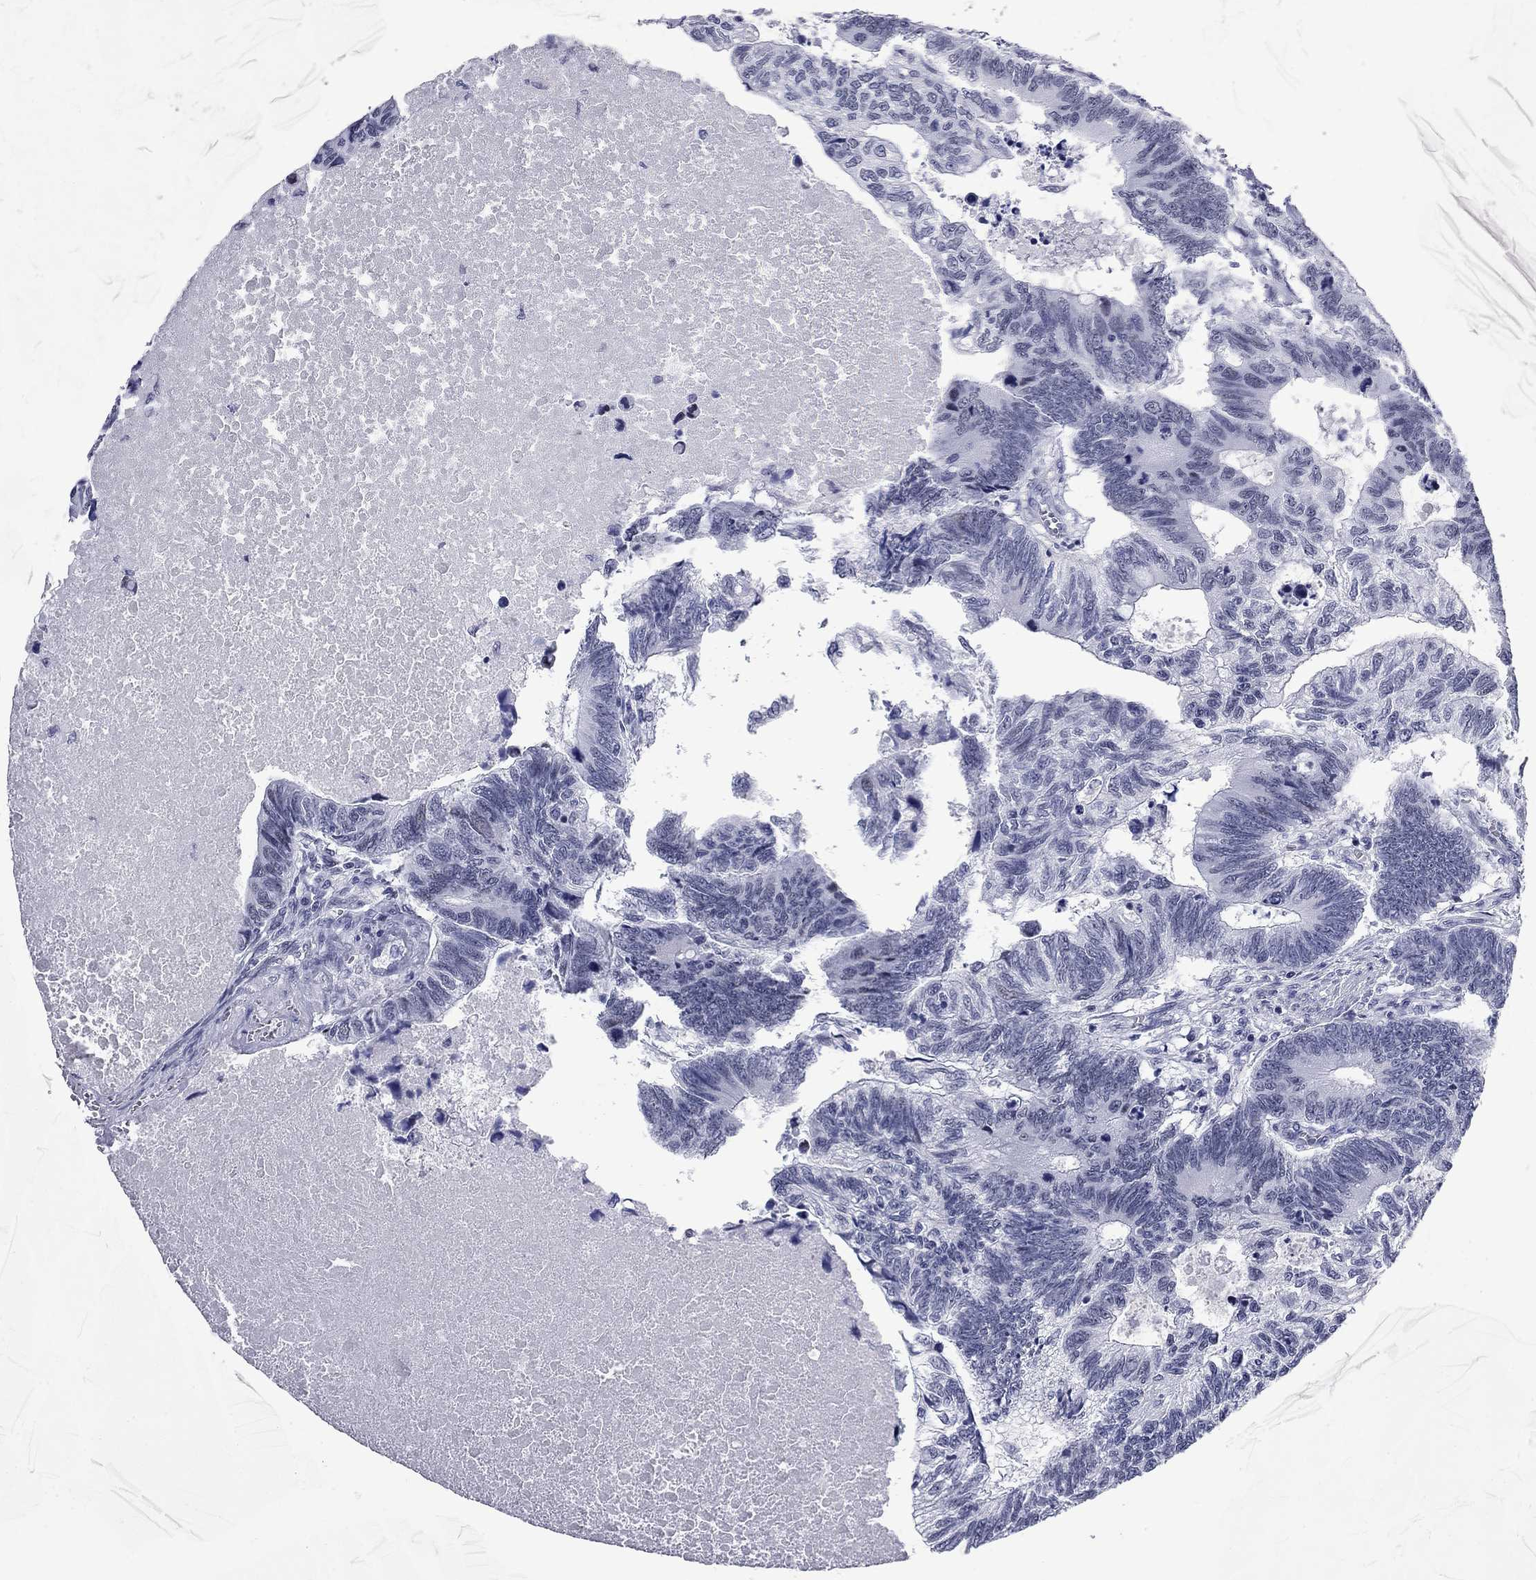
{"staining": {"intensity": "negative", "quantity": "none", "location": "none"}, "tissue": "colorectal cancer", "cell_type": "Tumor cells", "image_type": "cancer", "snomed": [{"axis": "morphology", "description": "Adenocarcinoma, NOS"}, {"axis": "topography", "description": "Colon"}], "caption": "The immunohistochemistry (IHC) micrograph has no significant expression in tumor cells of adenocarcinoma (colorectal) tissue. (Immunohistochemistry (ihc), brightfield microscopy, high magnification).", "gene": "ASF1B", "patient": {"sex": "female", "age": 77}}